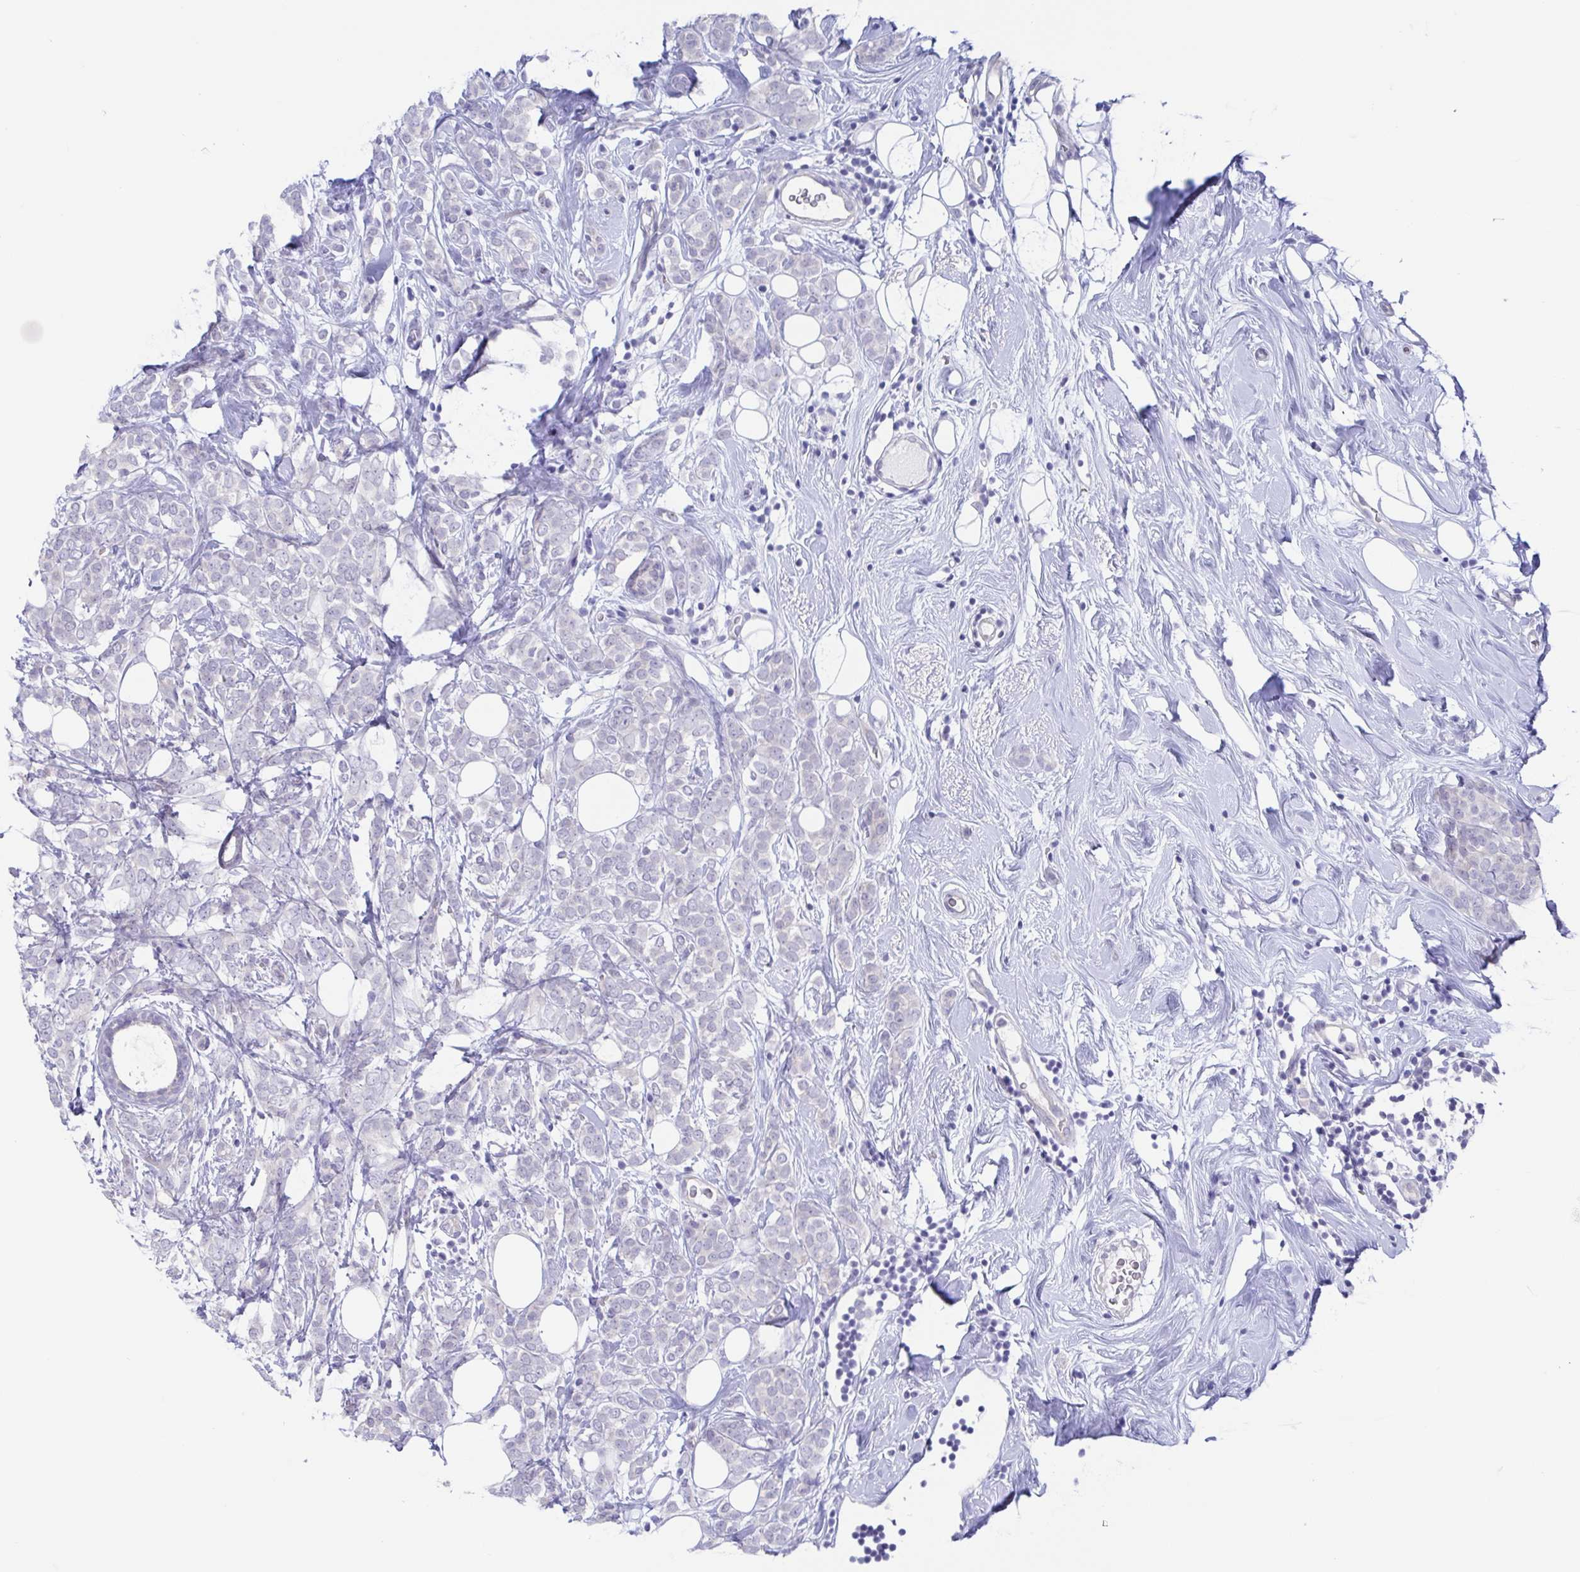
{"staining": {"intensity": "negative", "quantity": "none", "location": "none"}, "tissue": "breast cancer", "cell_type": "Tumor cells", "image_type": "cancer", "snomed": [{"axis": "morphology", "description": "Lobular carcinoma"}, {"axis": "topography", "description": "Breast"}], "caption": "An immunohistochemistry (IHC) micrograph of lobular carcinoma (breast) is shown. There is no staining in tumor cells of lobular carcinoma (breast).", "gene": "TEX12", "patient": {"sex": "female", "age": 49}}